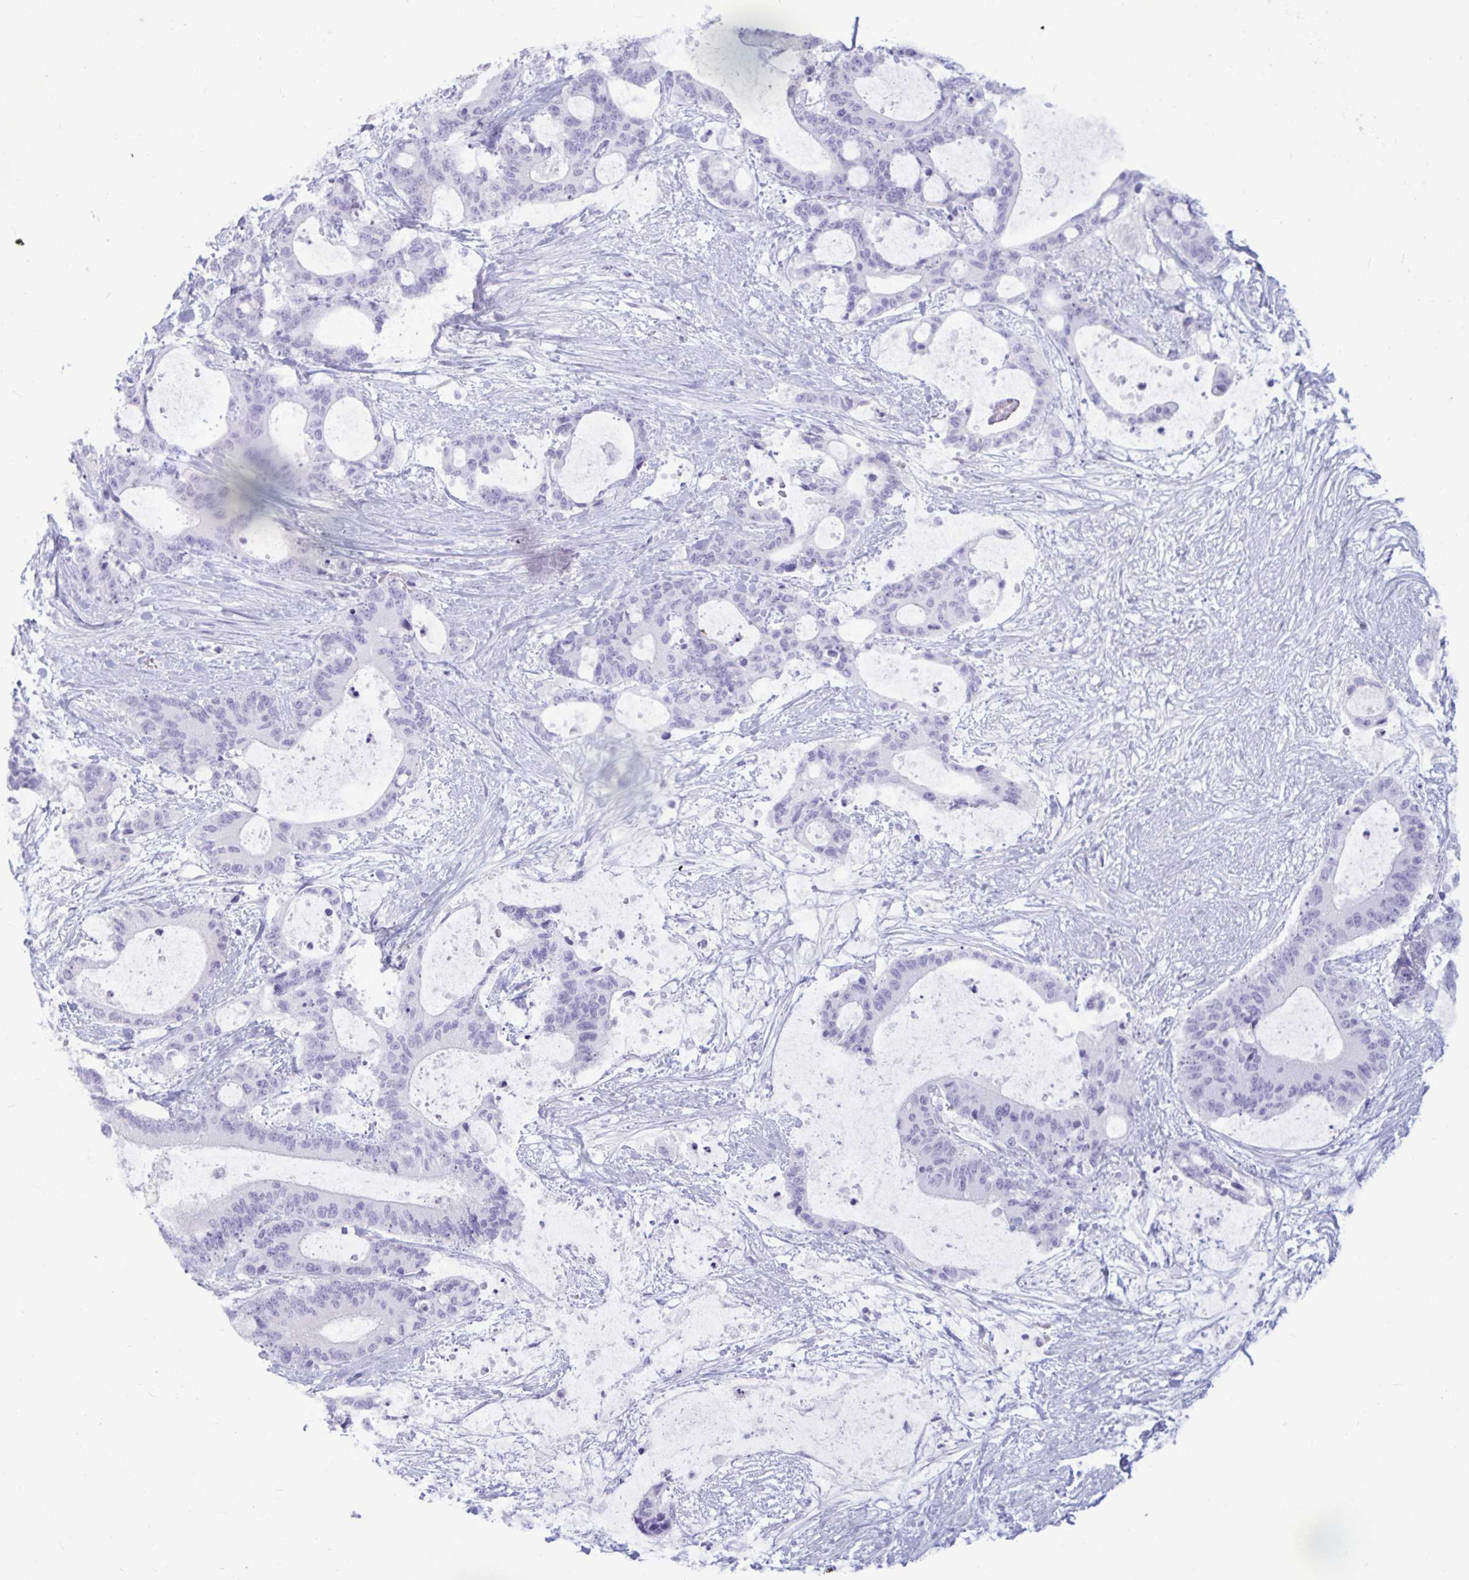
{"staining": {"intensity": "negative", "quantity": "none", "location": "none"}, "tissue": "liver cancer", "cell_type": "Tumor cells", "image_type": "cancer", "snomed": [{"axis": "morphology", "description": "Normal tissue, NOS"}, {"axis": "morphology", "description": "Cholangiocarcinoma"}, {"axis": "topography", "description": "Liver"}, {"axis": "topography", "description": "Peripheral nerve tissue"}], "caption": "IHC of liver cholangiocarcinoma exhibits no positivity in tumor cells.", "gene": "ANKRD60", "patient": {"sex": "female", "age": 73}}